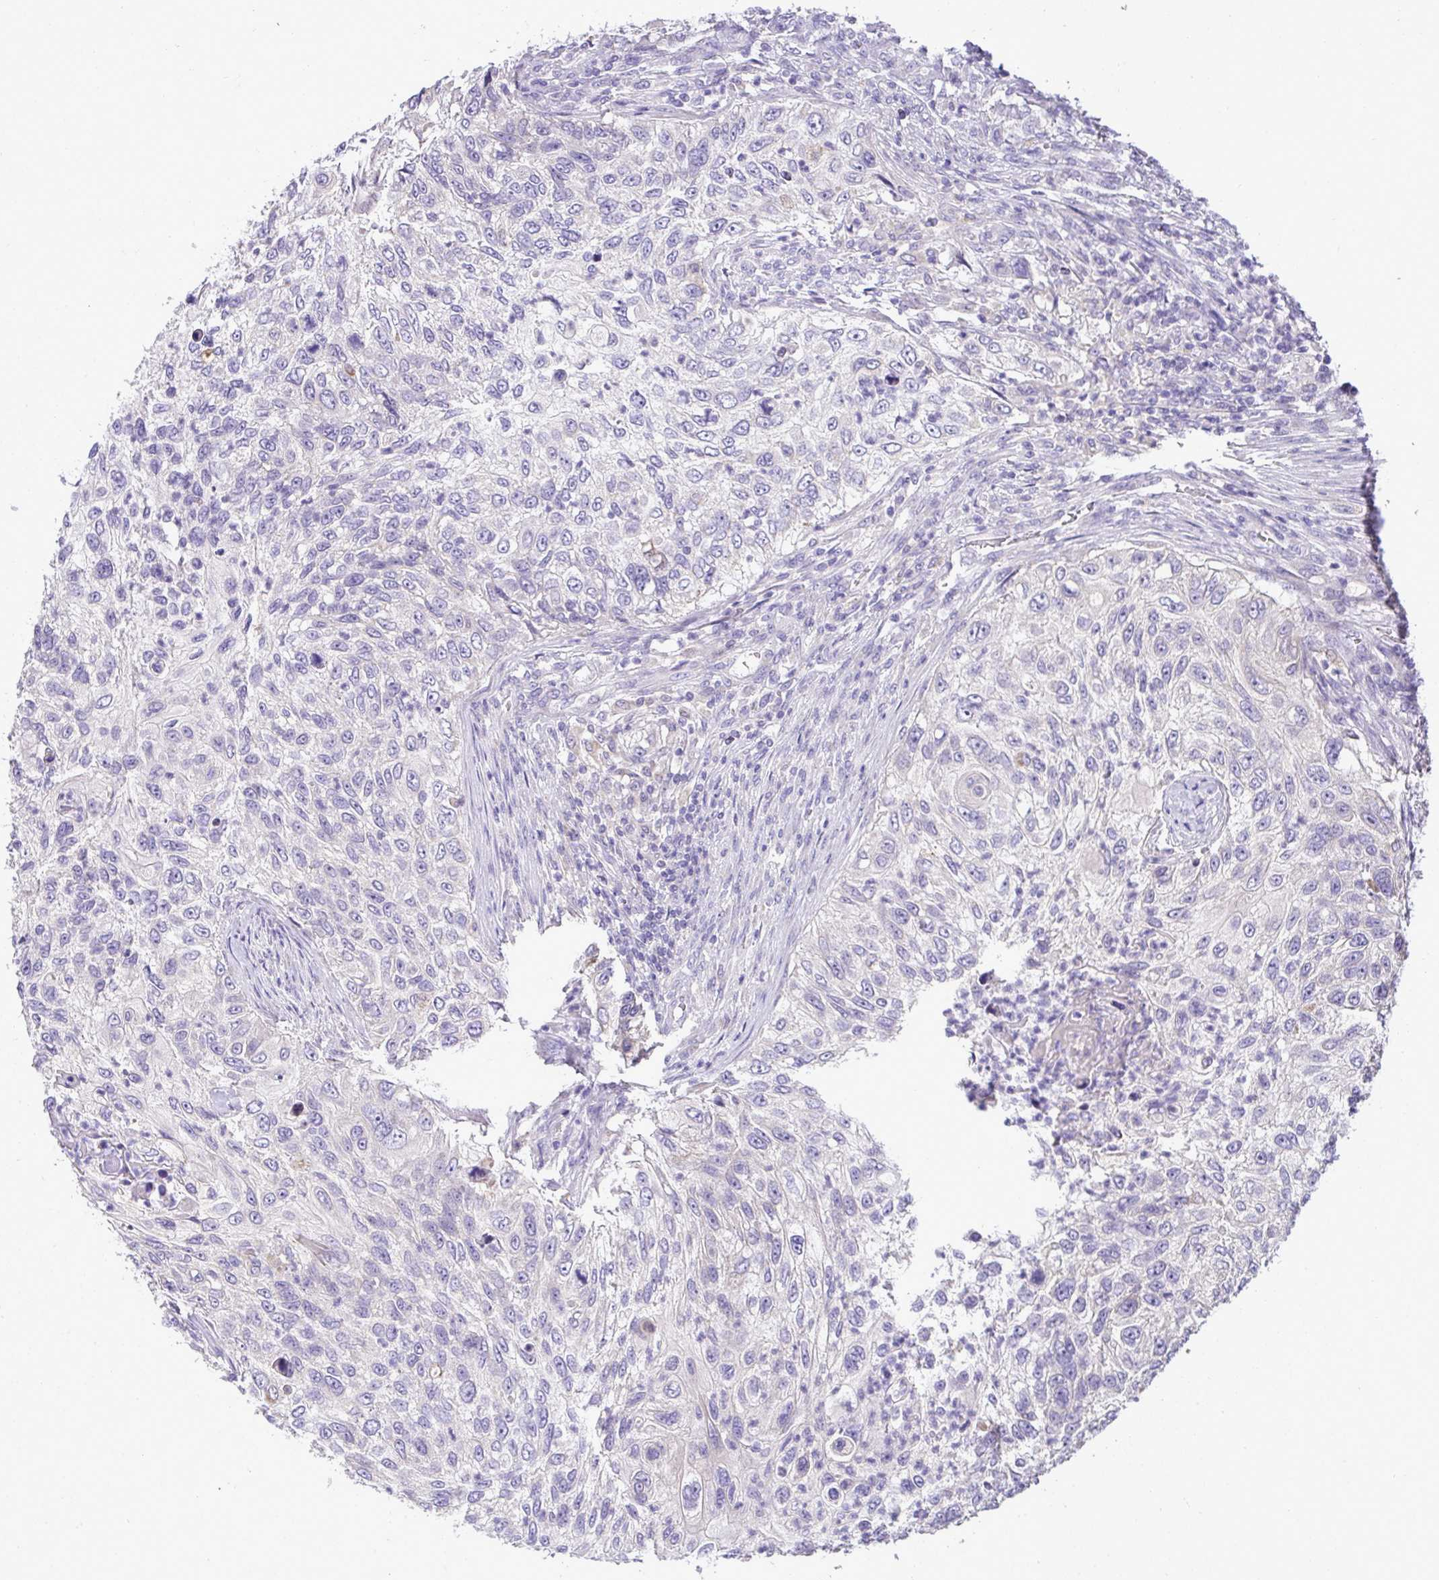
{"staining": {"intensity": "negative", "quantity": "none", "location": "none"}, "tissue": "urothelial cancer", "cell_type": "Tumor cells", "image_type": "cancer", "snomed": [{"axis": "morphology", "description": "Urothelial carcinoma, High grade"}, {"axis": "topography", "description": "Urinary bladder"}], "caption": "DAB (3,3'-diaminobenzidine) immunohistochemical staining of human urothelial cancer exhibits no significant expression in tumor cells.", "gene": "ST8SIA2", "patient": {"sex": "female", "age": 60}}